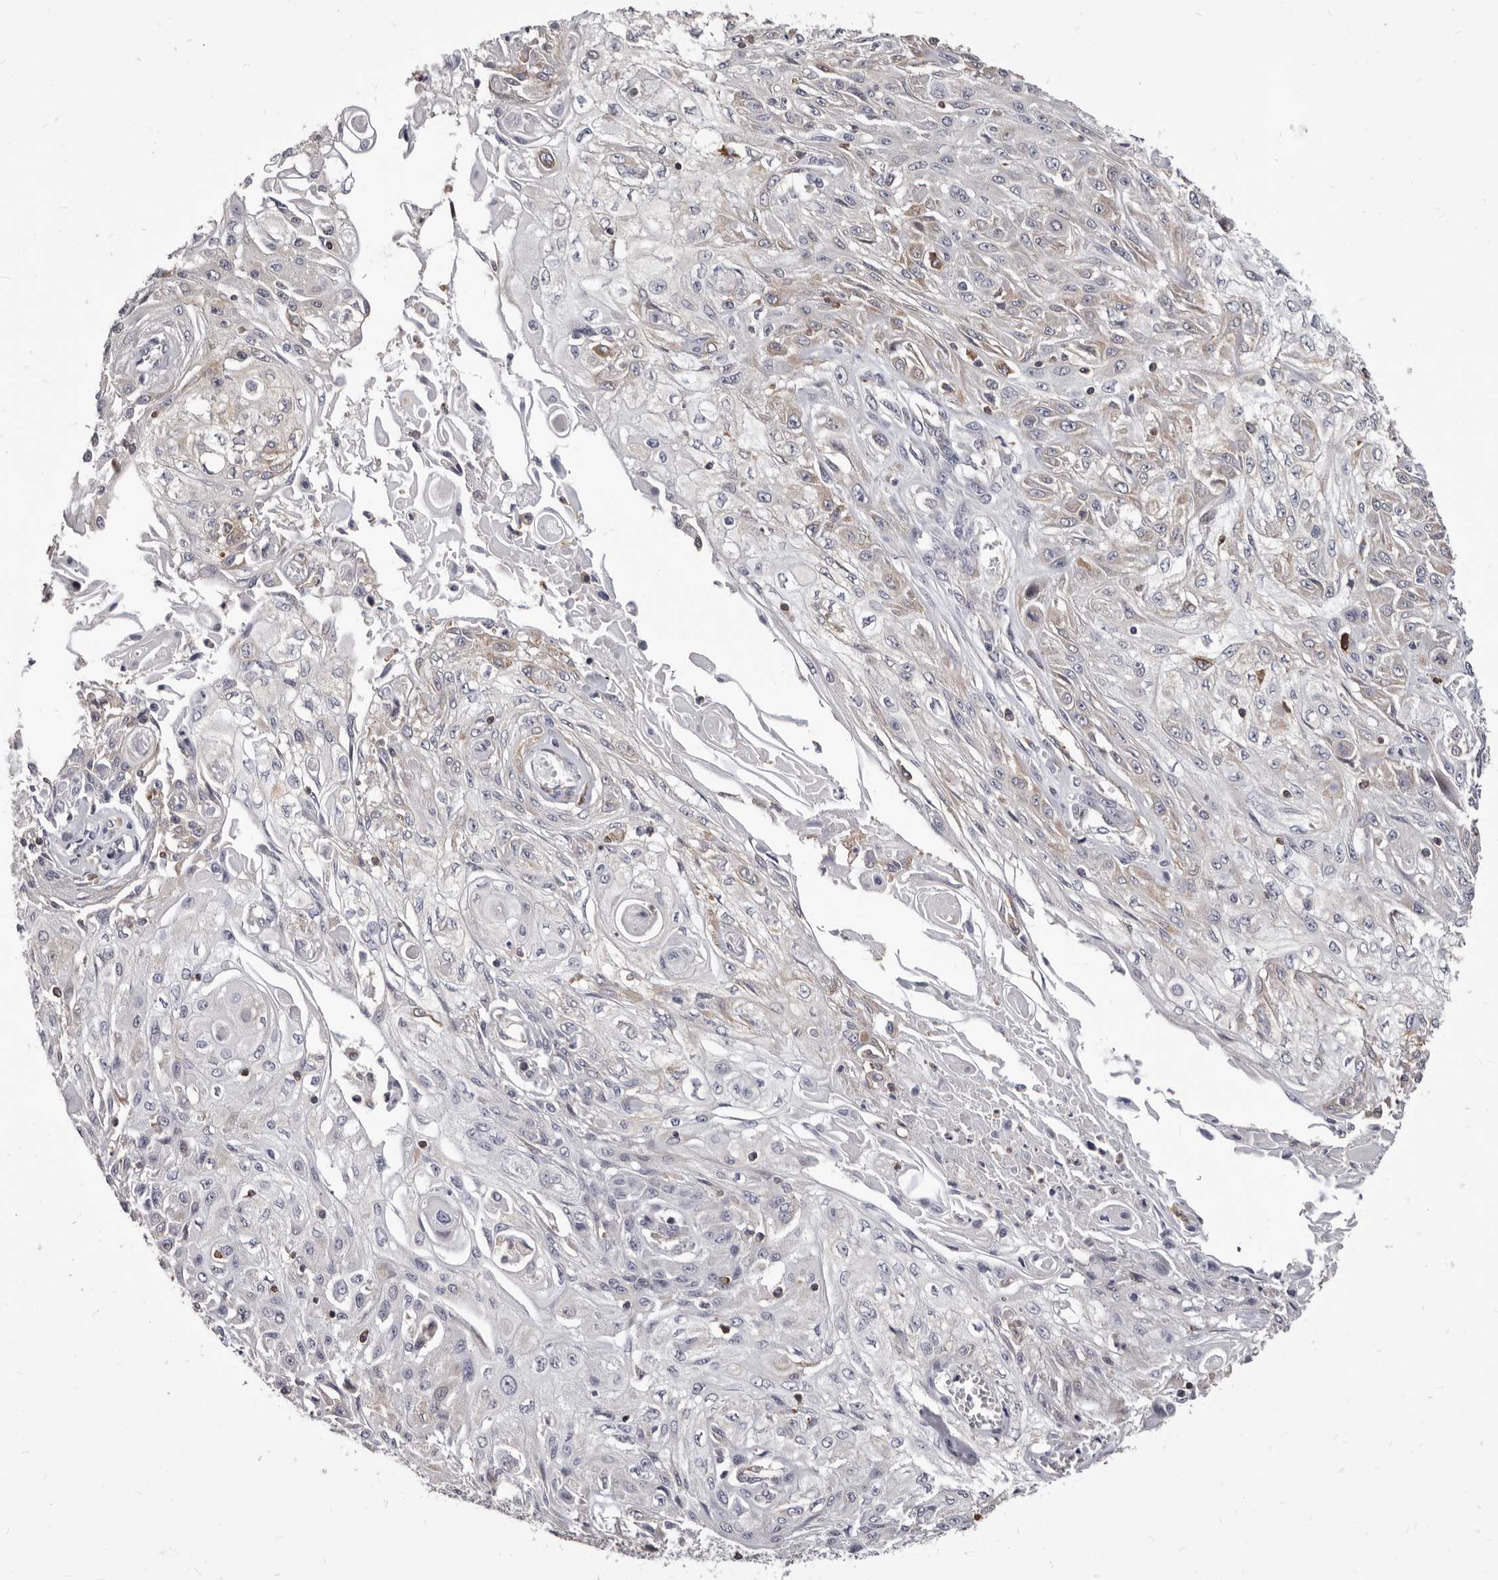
{"staining": {"intensity": "negative", "quantity": "none", "location": "none"}, "tissue": "skin cancer", "cell_type": "Tumor cells", "image_type": "cancer", "snomed": [{"axis": "morphology", "description": "Squamous cell carcinoma, NOS"}, {"axis": "morphology", "description": "Squamous cell carcinoma, metastatic, NOS"}, {"axis": "topography", "description": "Skin"}, {"axis": "topography", "description": "Lymph node"}], "caption": "An immunohistochemistry (IHC) micrograph of skin cancer (metastatic squamous cell carcinoma) is shown. There is no staining in tumor cells of skin cancer (metastatic squamous cell carcinoma).", "gene": "NIBAN1", "patient": {"sex": "male", "age": 75}}